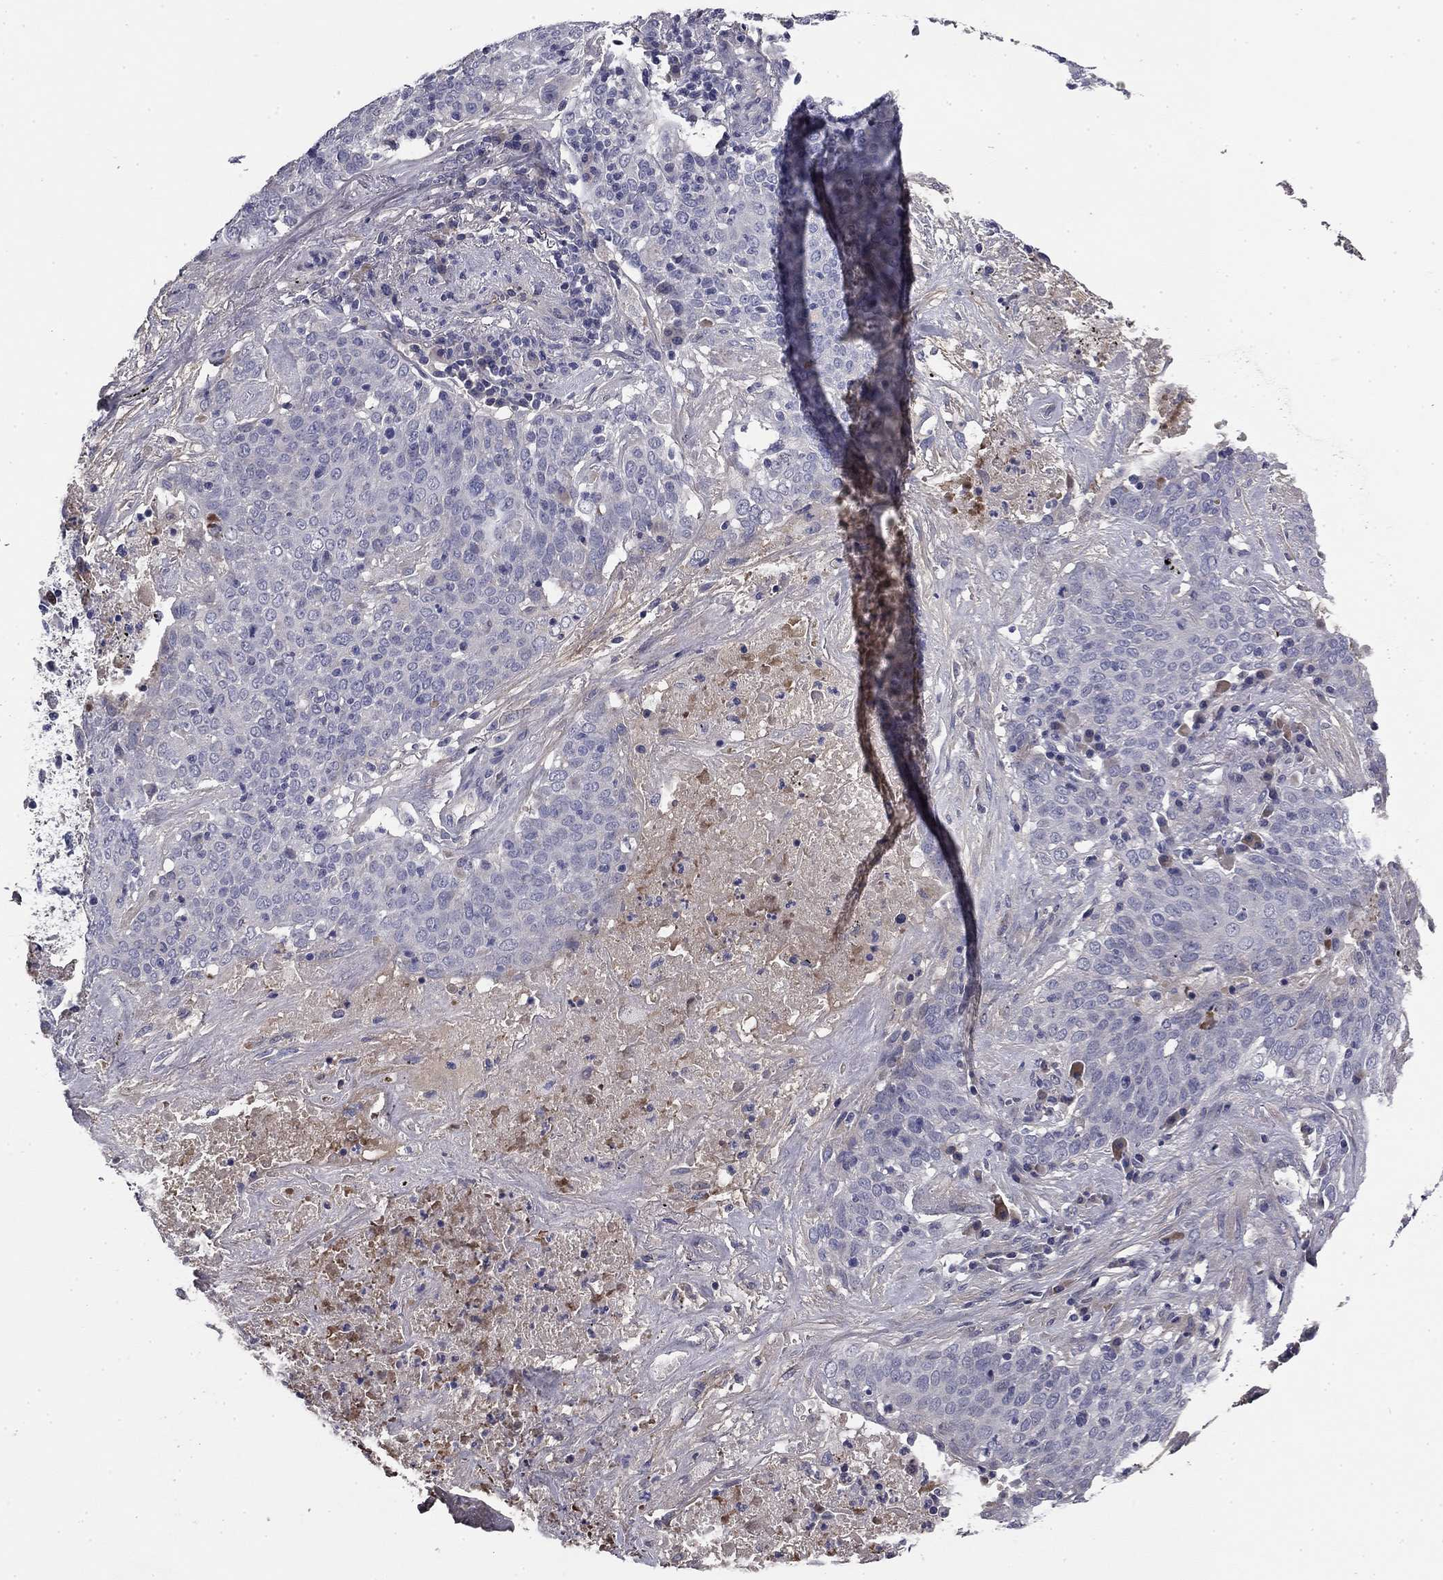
{"staining": {"intensity": "negative", "quantity": "none", "location": "none"}, "tissue": "lung cancer", "cell_type": "Tumor cells", "image_type": "cancer", "snomed": [{"axis": "morphology", "description": "Squamous cell carcinoma, NOS"}, {"axis": "topography", "description": "Lung"}], "caption": "Immunohistochemical staining of human squamous cell carcinoma (lung) shows no significant staining in tumor cells.", "gene": "COL2A1", "patient": {"sex": "male", "age": 82}}